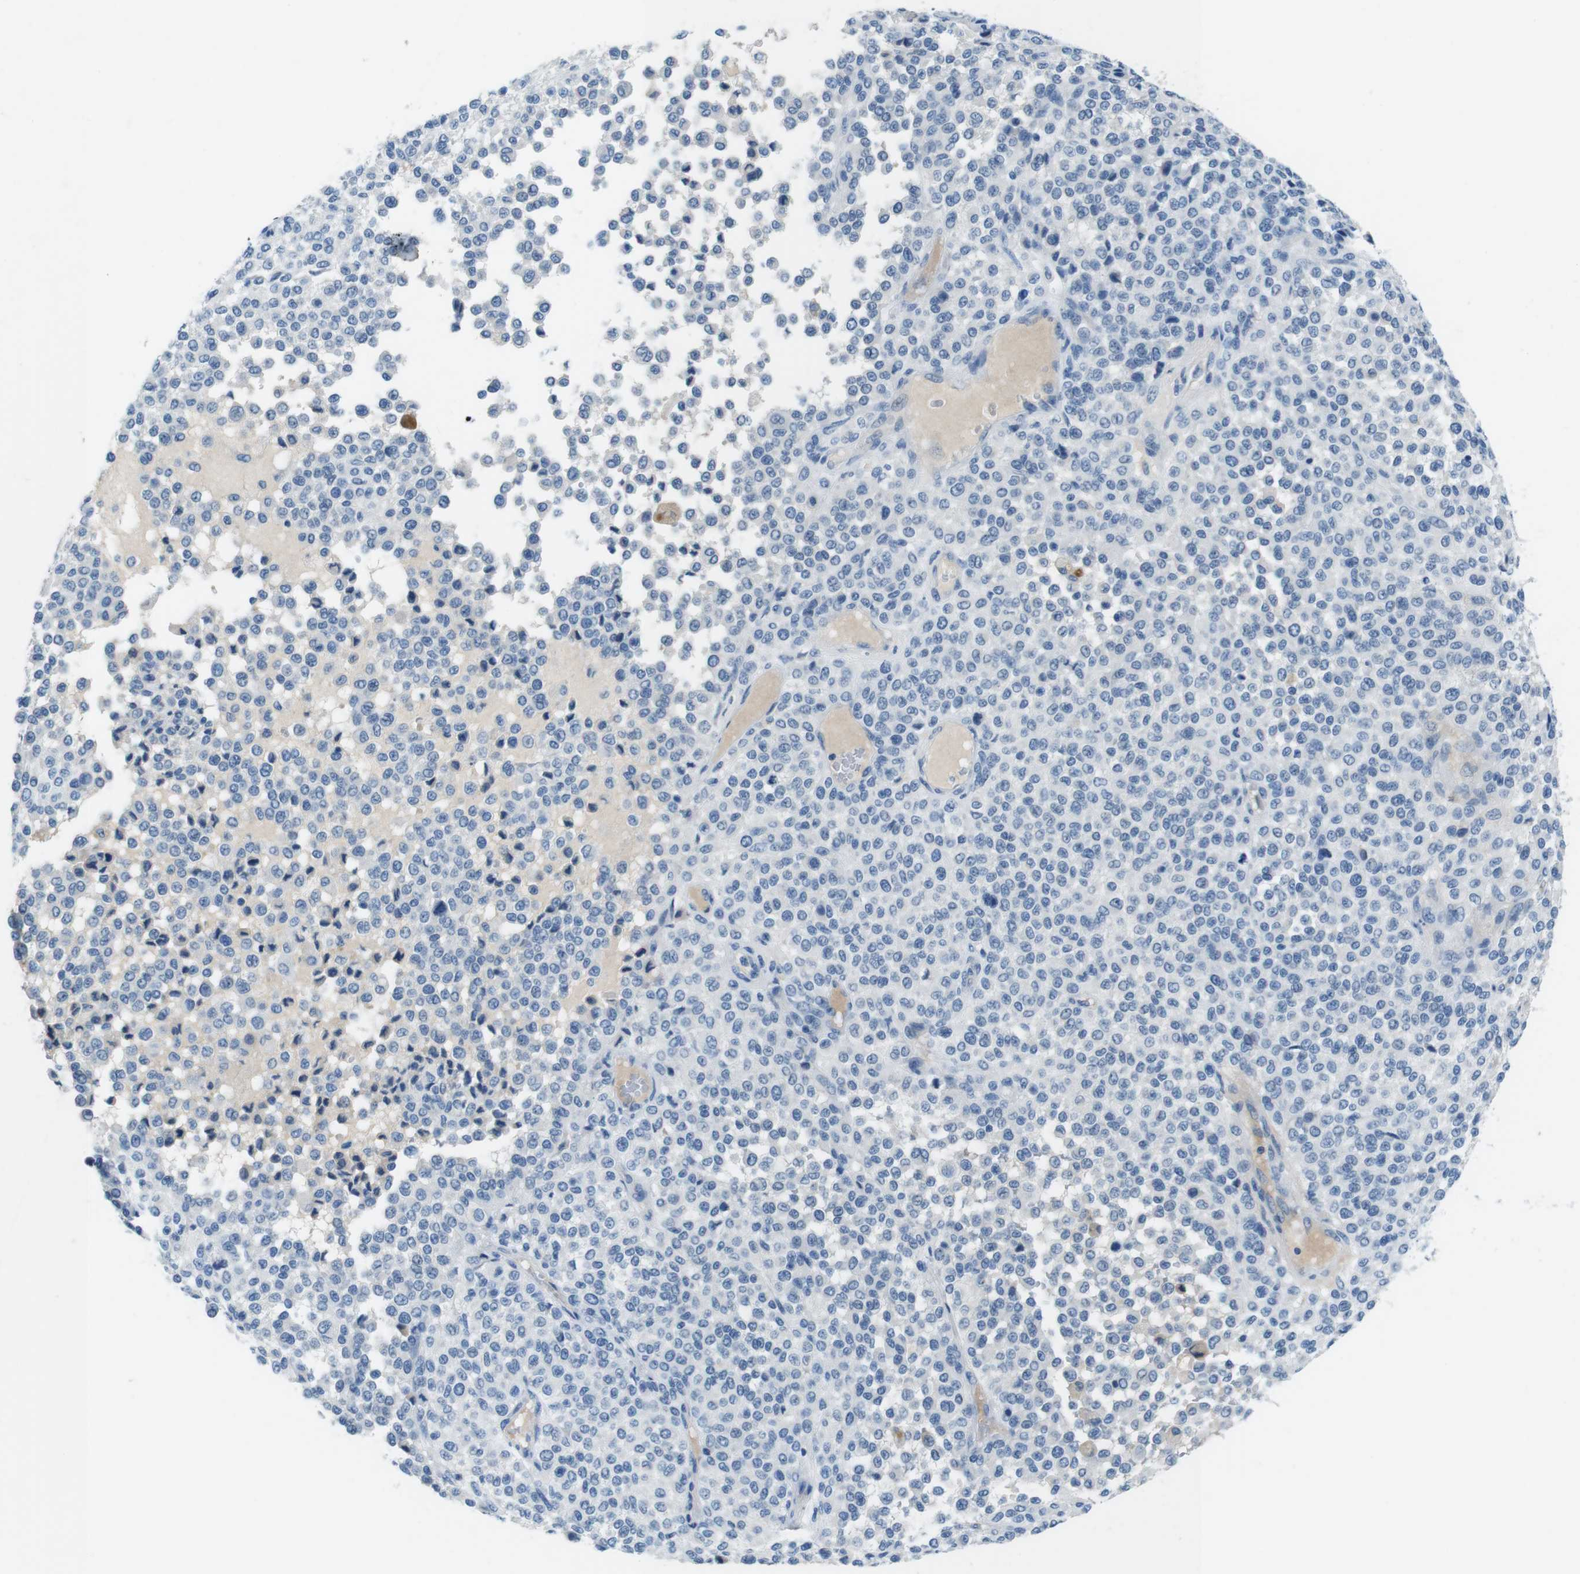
{"staining": {"intensity": "negative", "quantity": "none", "location": "none"}, "tissue": "melanoma", "cell_type": "Tumor cells", "image_type": "cancer", "snomed": [{"axis": "morphology", "description": "Malignant melanoma, Metastatic site"}, {"axis": "topography", "description": "Pancreas"}], "caption": "A photomicrograph of melanoma stained for a protein demonstrates no brown staining in tumor cells.", "gene": "SLC35A3", "patient": {"sex": "female", "age": 30}}